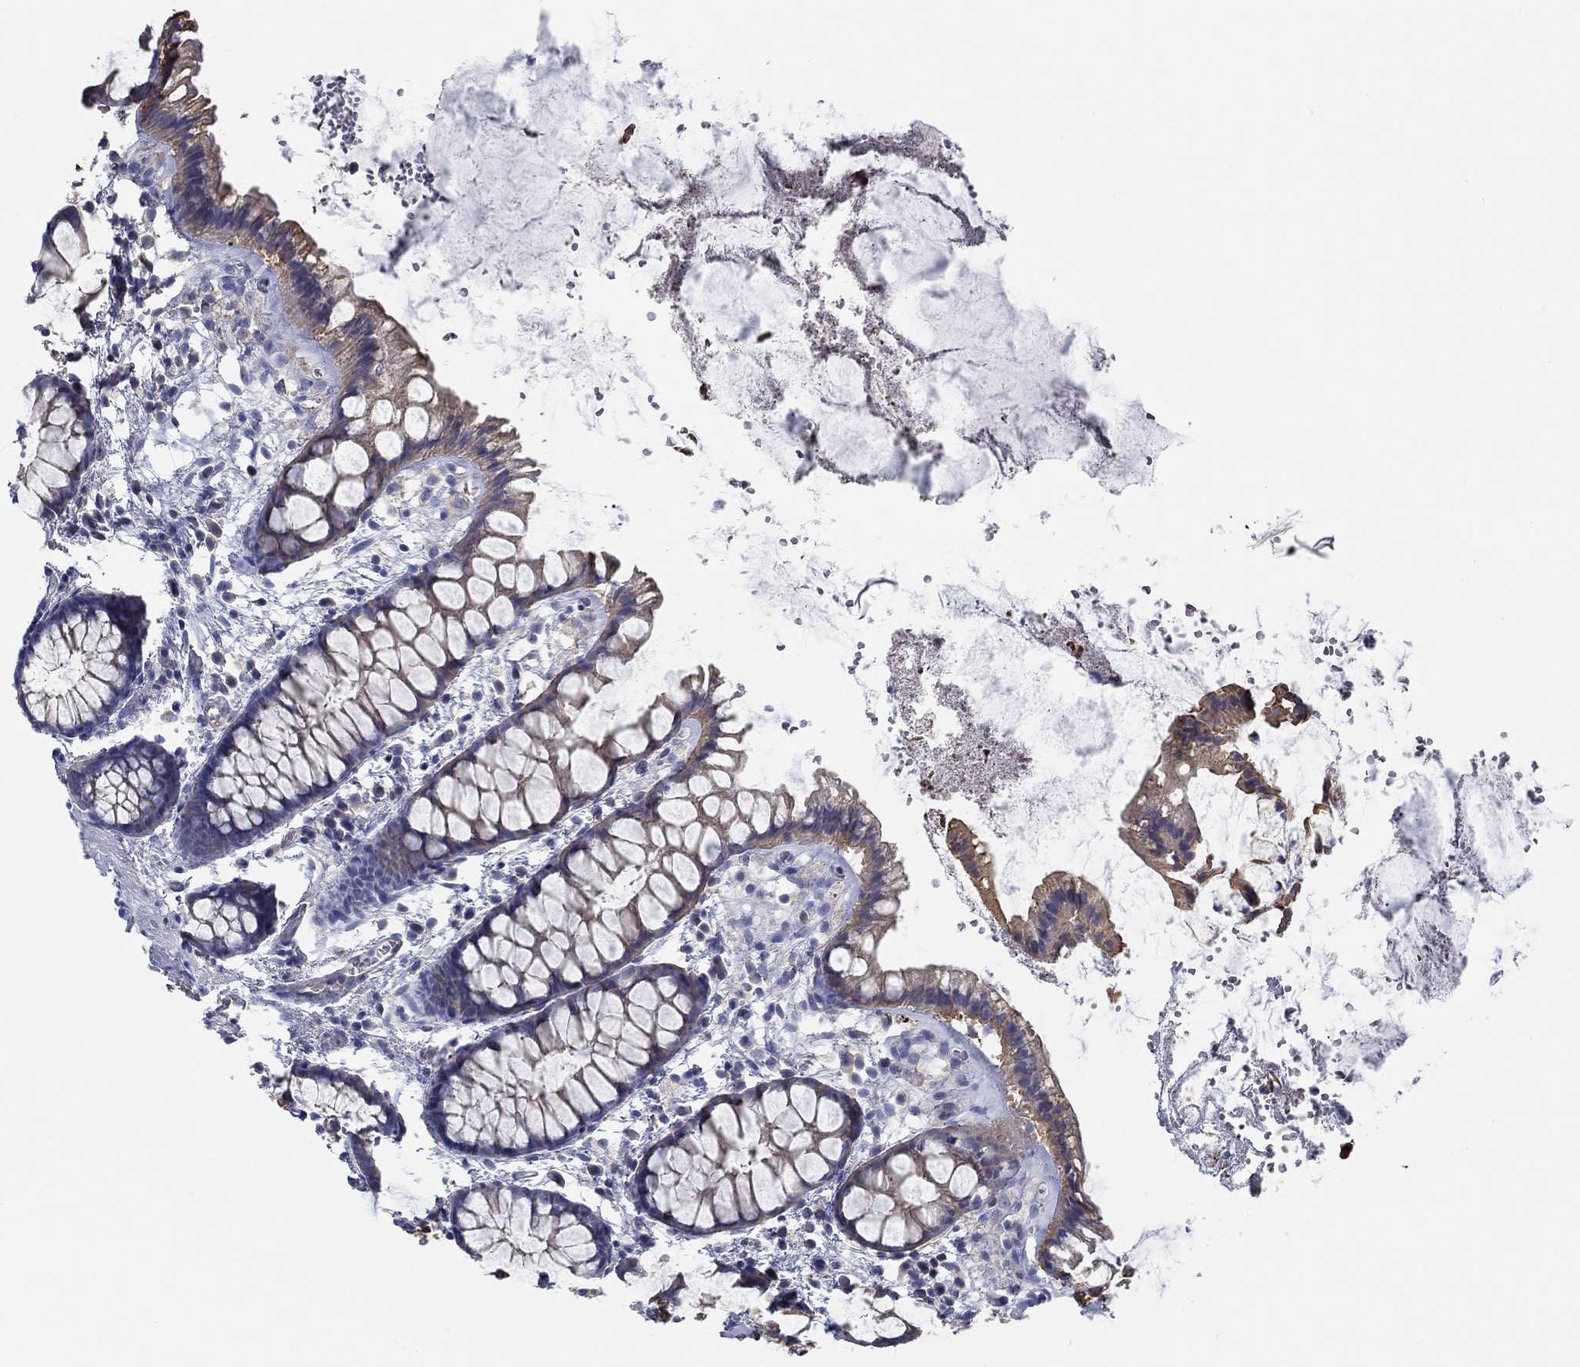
{"staining": {"intensity": "moderate", "quantity": "25%-75%", "location": "cytoplasmic/membranous"}, "tissue": "rectum", "cell_type": "Glandular cells", "image_type": "normal", "snomed": [{"axis": "morphology", "description": "Normal tissue, NOS"}, {"axis": "topography", "description": "Rectum"}], "caption": "Rectum was stained to show a protein in brown. There is medium levels of moderate cytoplasmic/membranous positivity in approximately 25%-75% of glandular cells. The staining is performed using DAB brown chromogen to label protein expression. The nuclei are counter-stained blue using hematoxylin.", "gene": "BBOF1", "patient": {"sex": "female", "age": 62}}